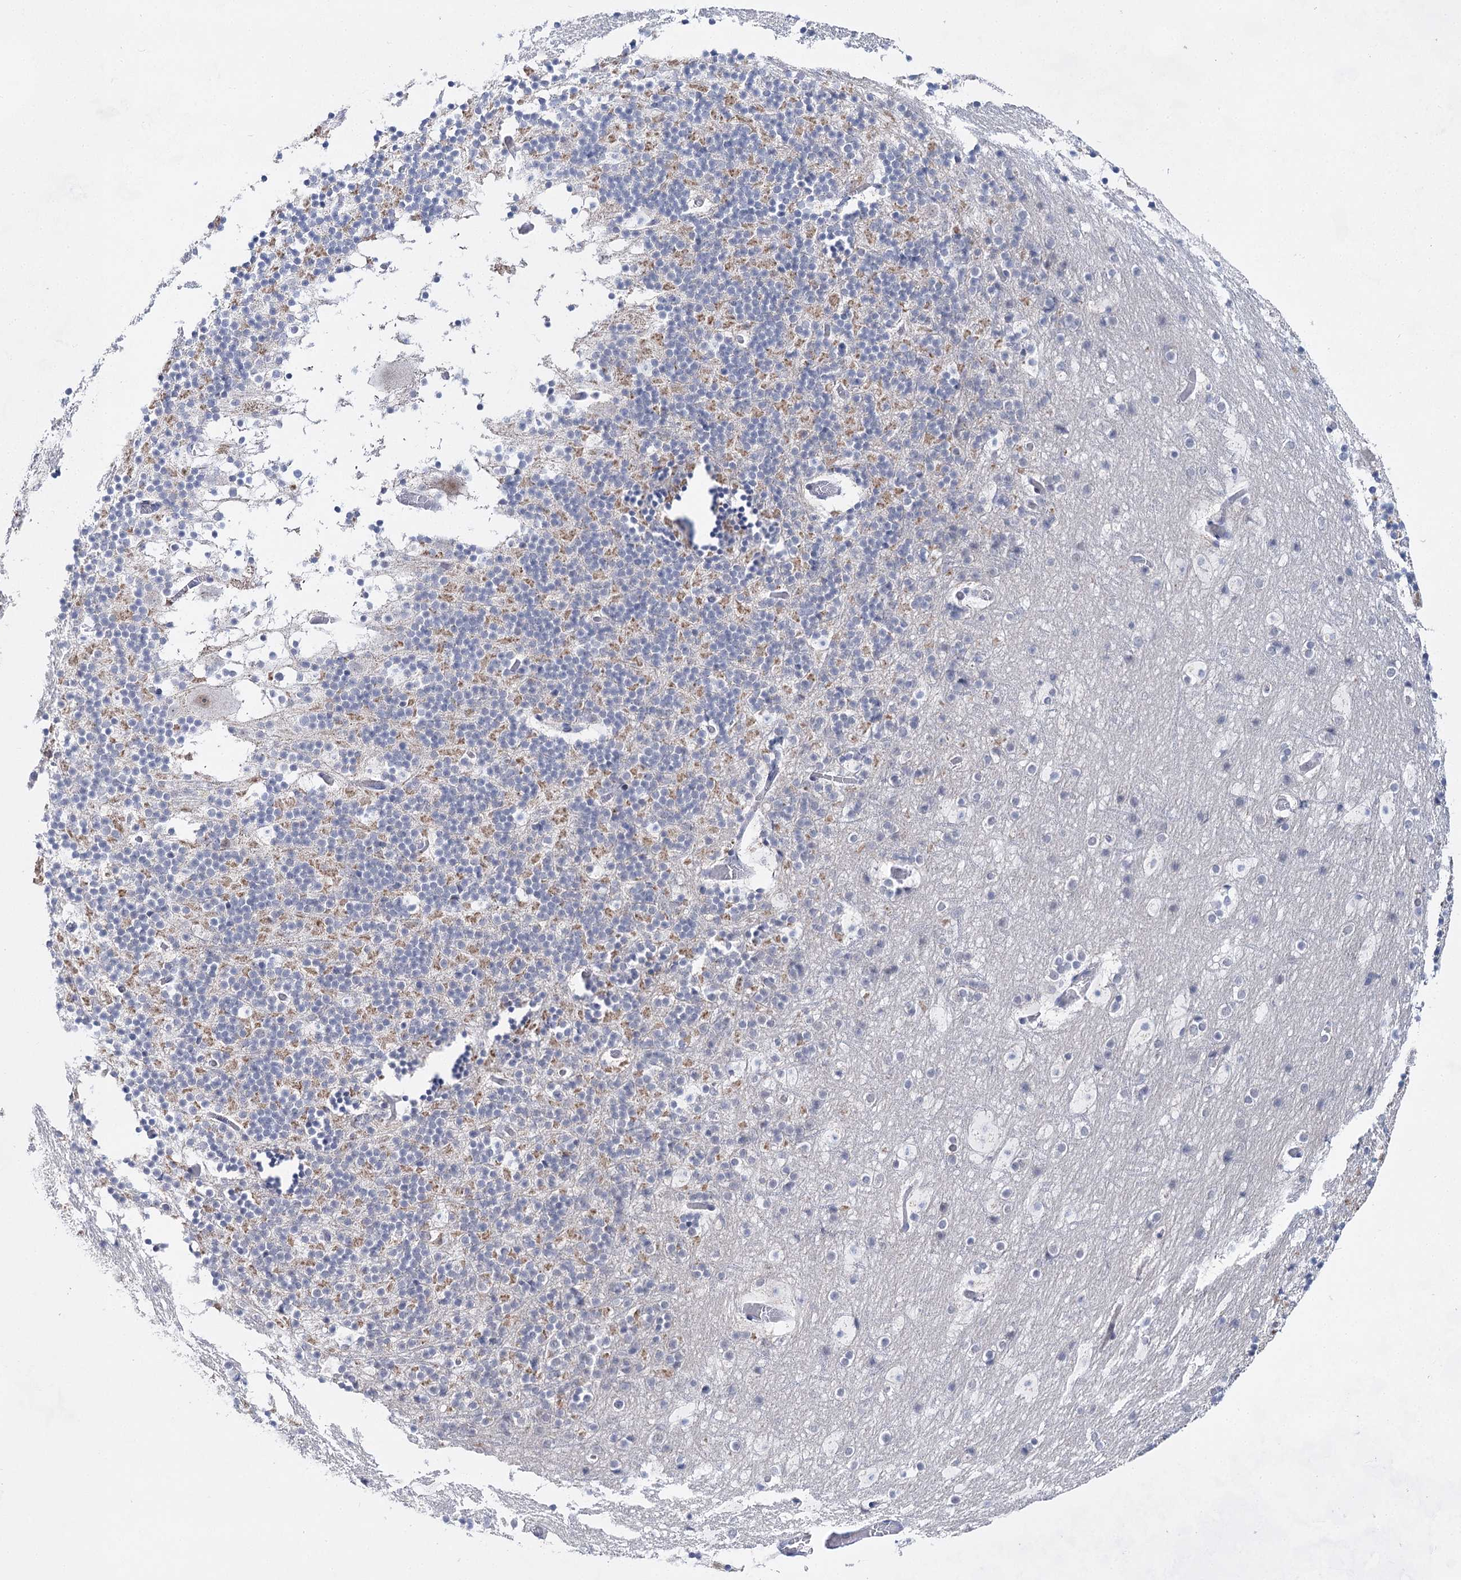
{"staining": {"intensity": "moderate", "quantity": "<25%", "location": "cytoplasmic/membranous"}, "tissue": "cerebellum", "cell_type": "Cells in granular layer", "image_type": "normal", "snomed": [{"axis": "morphology", "description": "Normal tissue, NOS"}, {"axis": "topography", "description": "Cerebellum"}], "caption": "A histopathology image showing moderate cytoplasmic/membranous staining in approximately <25% of cells in granular layer in normal cerebellum, as visualized by brown immunohistochemical staining.", "gene": "BPHL", "patient": {"sex": "male", "age": 57}}